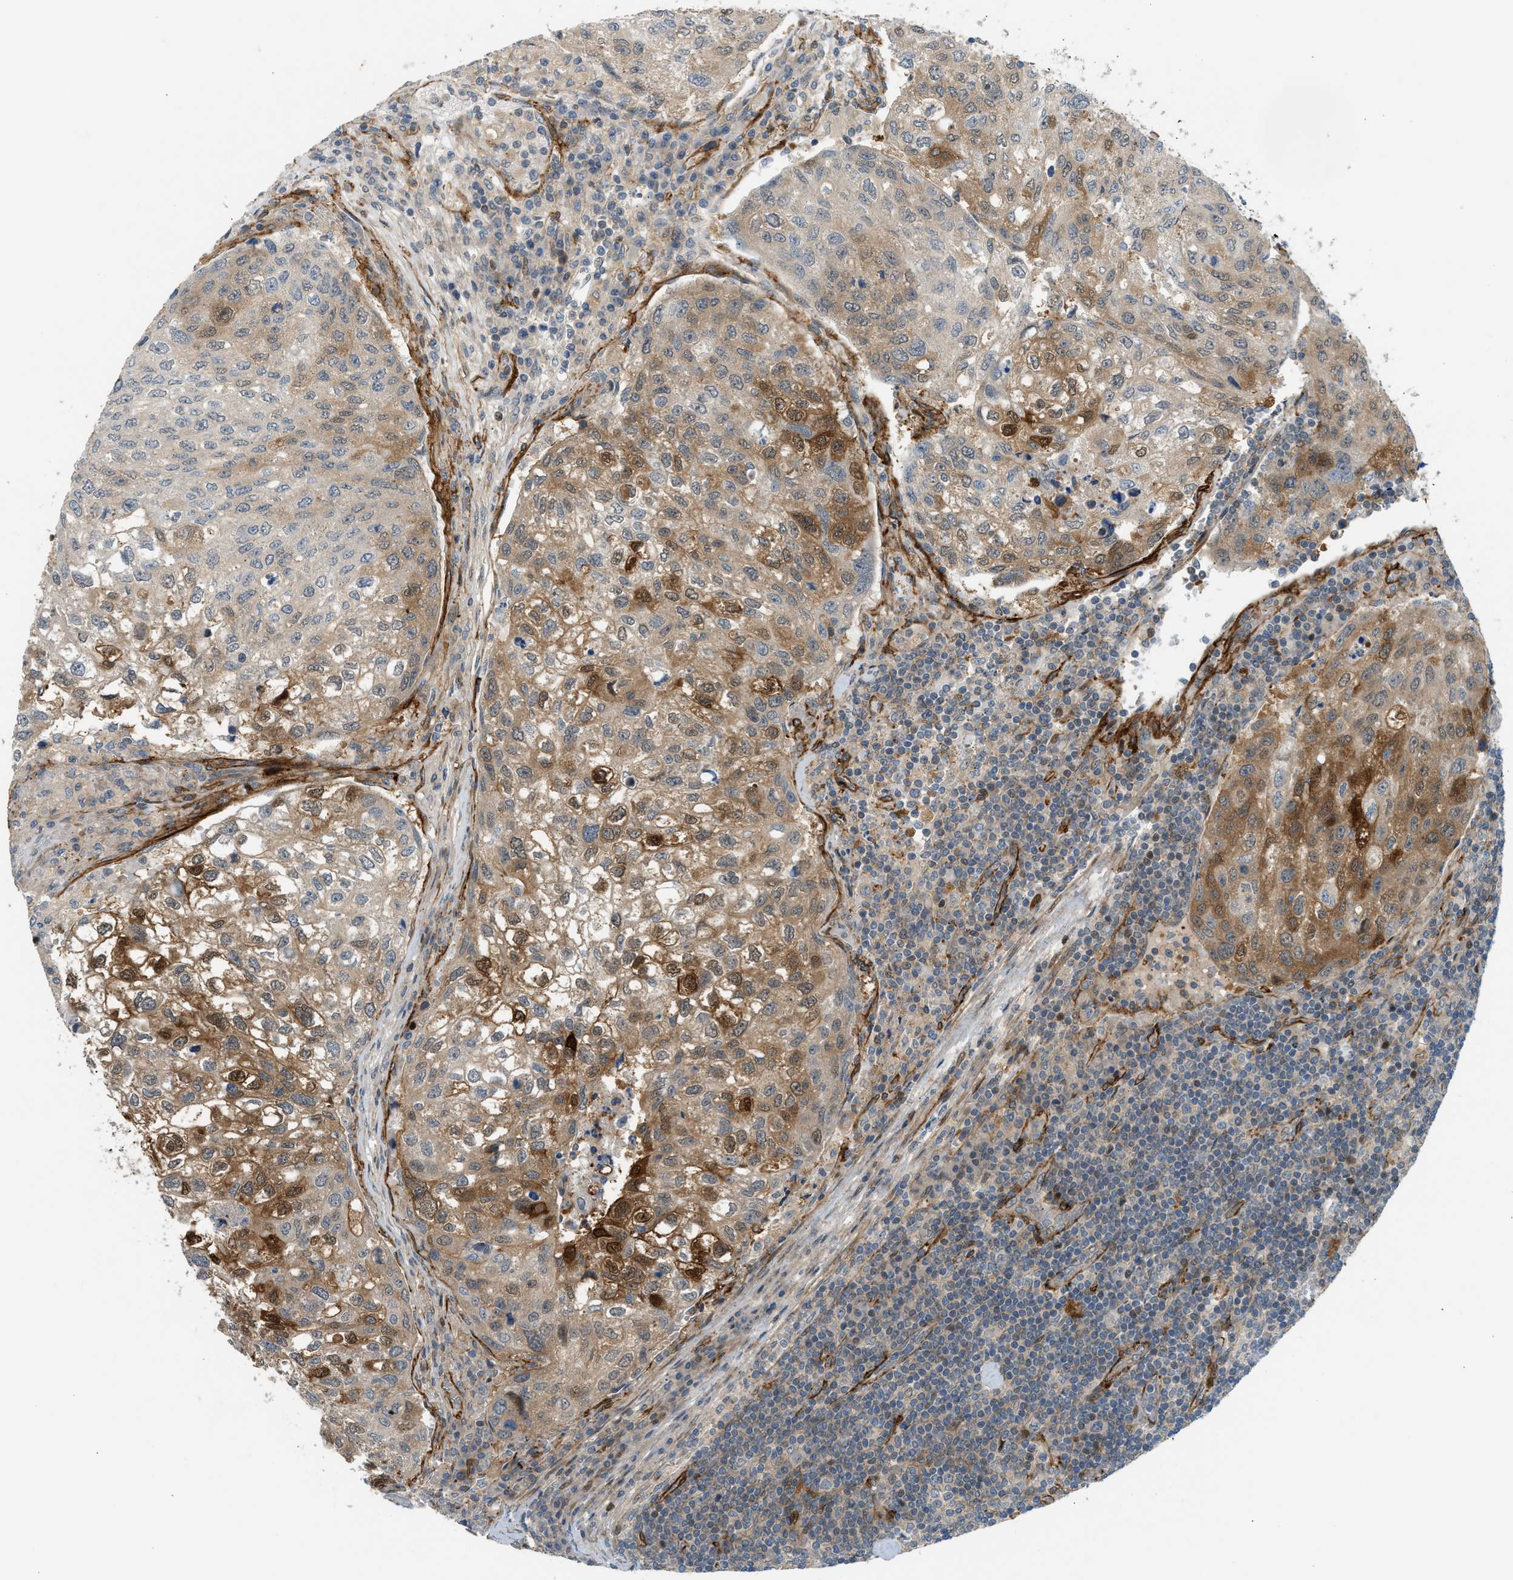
{"staining": {"intensity": "moderate", "quantity": "25%-75%", "location": "cytoplasmic/membranous"}, "tissue": "urothelial cancer", "cell_type": "Tumor cells", "image_type": "cancer", "snomed": [{"axis": "morphology", "description": "Urothelial carcinoma, High grade"}, {"axis": "topography", "description": "Lymph node"}, {"axis": "topography", "description": "Urinary bladder"}], "caption": "High-magnification brightfield microscopy of urothelial carcinoma (high-grade) stained with DAB (brown) and counterstained with hematoxylin (blue). tumor cells exhibit moderate cytoplasmic/membranous staining is appreciated in about25%-75% of cells.", "gene": "EDNRA", "patient": {"sex": "male", "age": 51}}